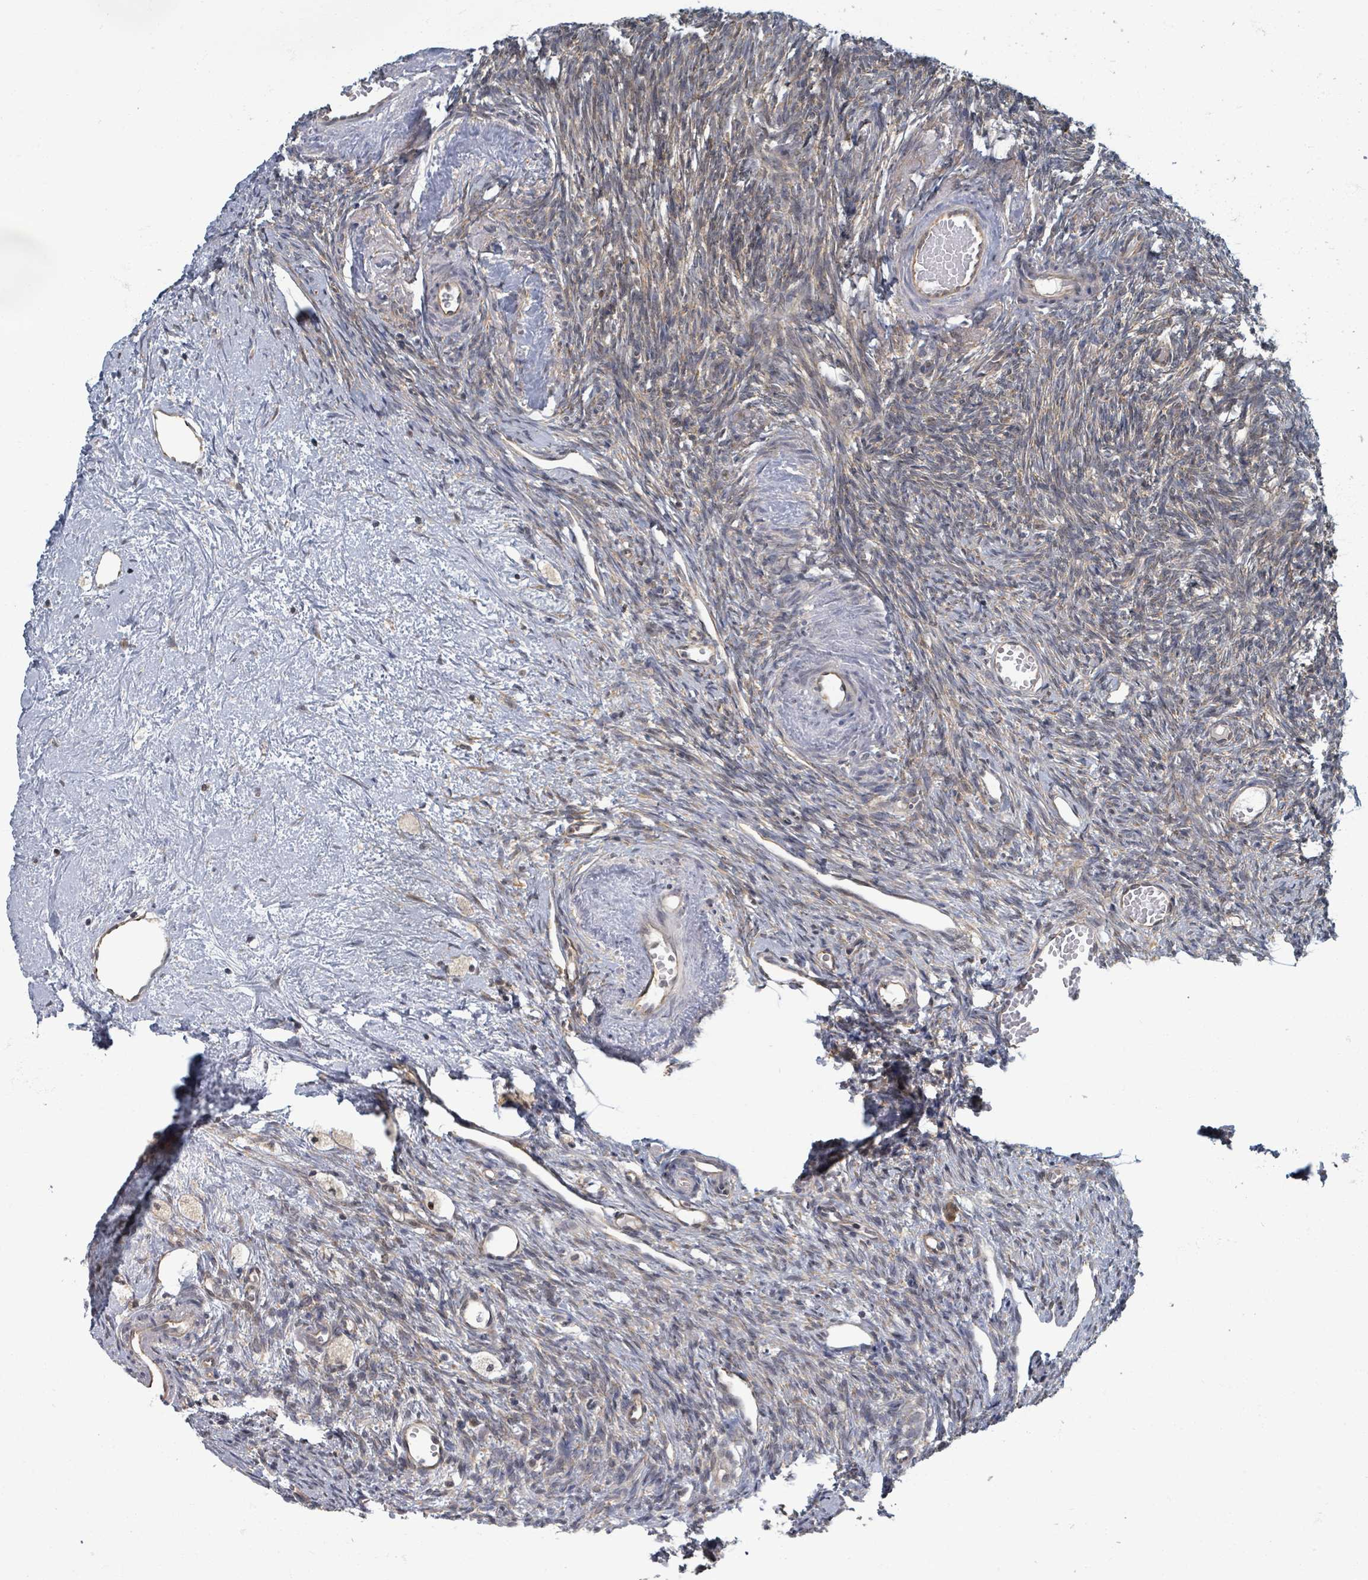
{"staining": {"intensity": "moderate", "quantity": "25%-75%", "location": "cytoplasmic/membranous"}, "tissue": "ovary", "cell_type": "Ovarian stroma cells", "image_type": "normal", "snomed": [{"axis": "morphology", "description": "Normal tissue, NOS"}, {"axis": "topography", "description": "Ovary"}], "caption": "This photomicrograph displays IHC staining of benign human ovary, with medium moderate cytoplasmic/membranous positivity in approximately 25%-75% of ovarian stroma cells.", "gene": "INTS15", "patient": {"sex": "female", "age": 51}}